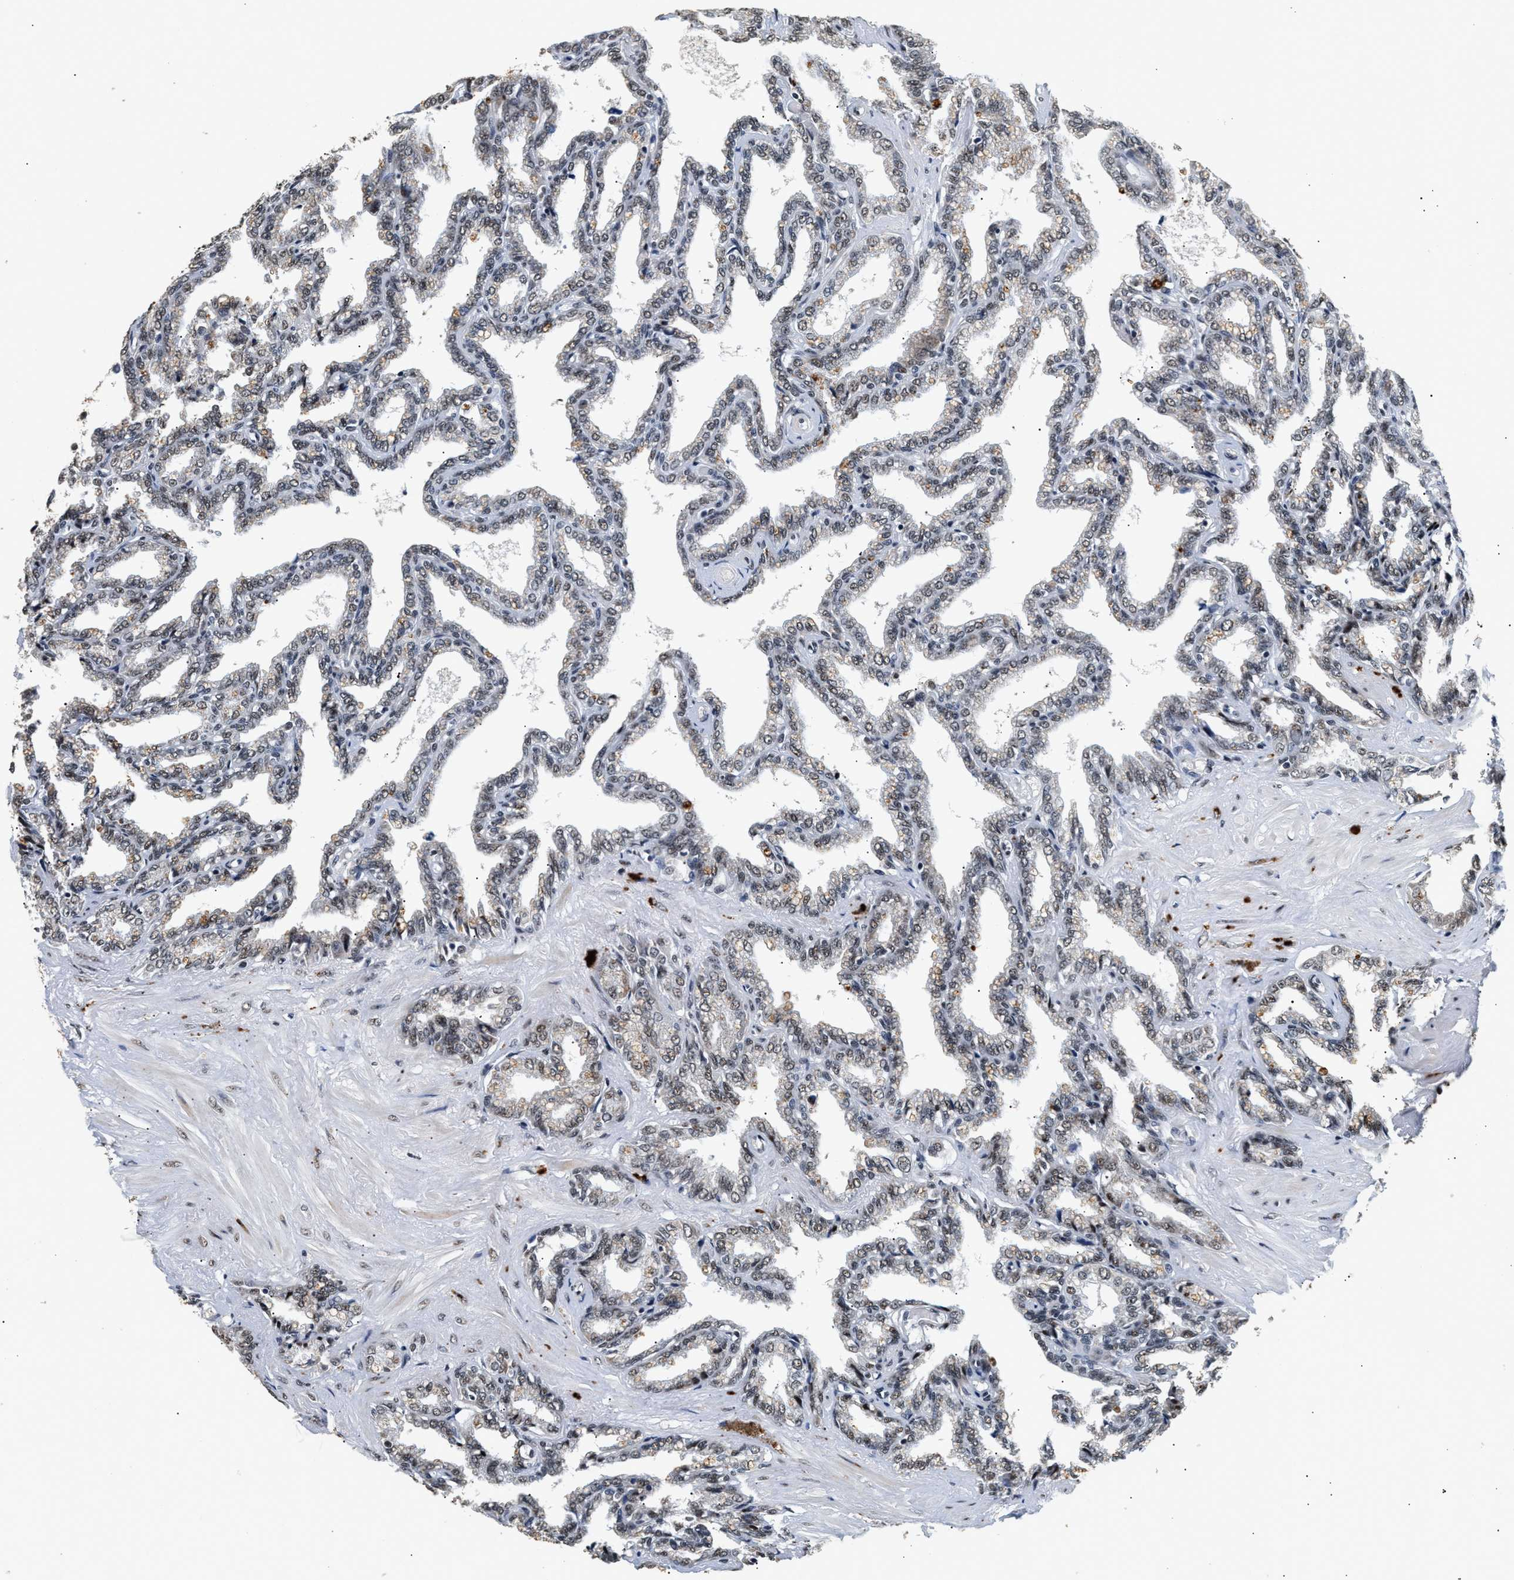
{"staining": {"intensity": "moderate", "quantity": "<25%", "location": "nuclear"}, "tissue": "seminal vesicle", "cell_type": "Glandular cells", "image_type": "normal", "snomed": [{"axis": "morphology", "description": "Normal tissue, NOS"}, {"axis": "topography", "description": "Seminal veicle"}], "caption": "Protein staining of unremarkable seminal vesicle exhibits moderate nuclear positivity in about <25% of glandular cells.", "gene": "THOC1", "patient": {"sex": "male", "age": 46}}